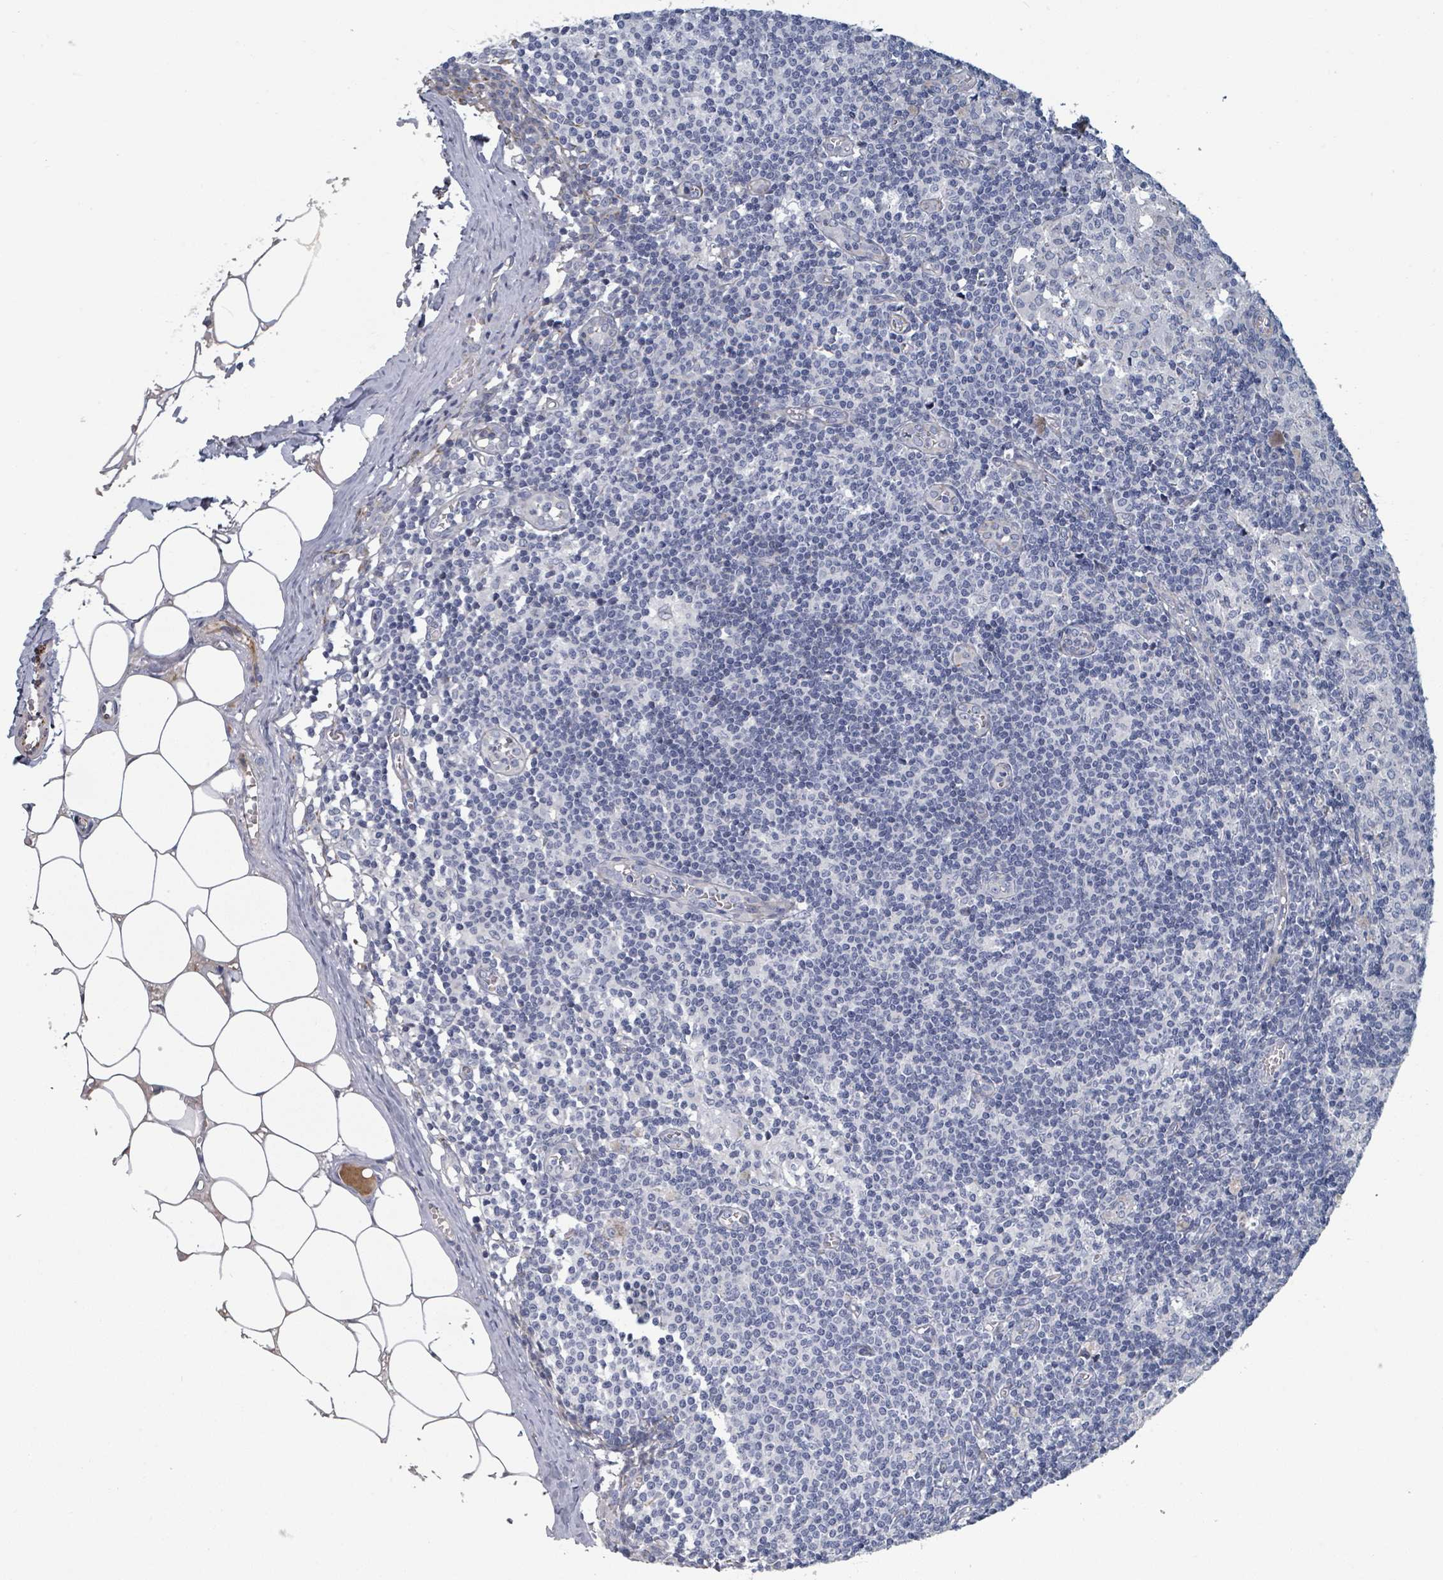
{"staining": {"intensity": "negative", "quantity": "none", "location": "none"}, "tissue": "lymph node", "cell_type": "Germinal center cells", "image_type": "normal", "snomed": [{"axis": "morphology", "description": "Normal tissue, NOS"}, {"axis": "topography", "description": "Lymph node"}], "caption": "This photomicrograph is of normal lymph node stained with IHC to label a protein in brown with the nuclei are counter-stained blue. There is no expression in germinal center cells. The staining was performed using DAB to visualize the protein expression in brown, while the nuclei were stained in blue with hematoxylin (Magnification: 20x).", "gene": "RAB33B", "patient": {"sex": "female", "age": 42}}